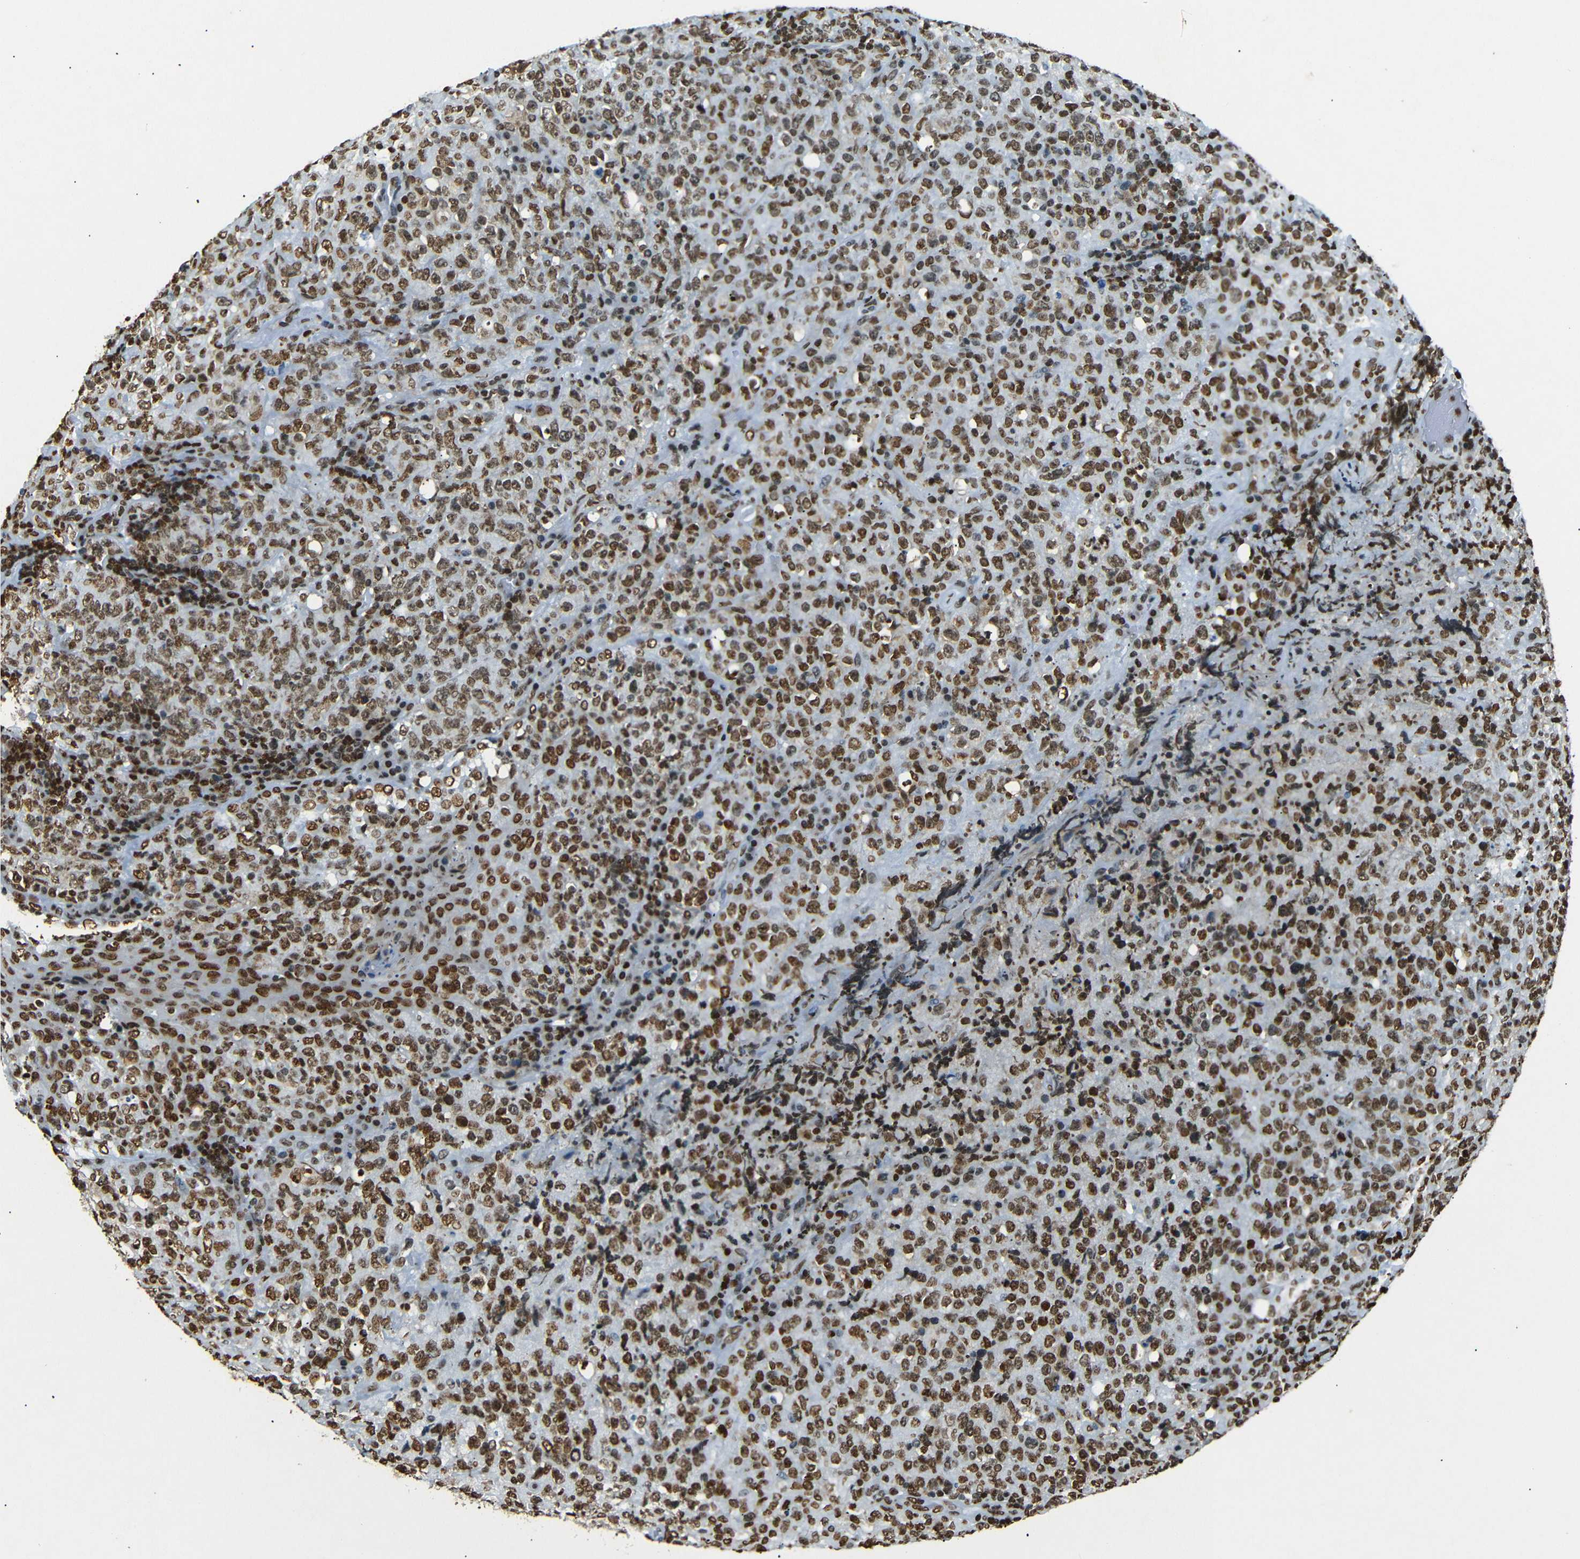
{"staining": {"intensity": "strong", "quantity": ">75%", "location": "nuclear"}, "tissue": "lymphoma", "cell_type": "Tumor cells", "image_type": "cancer", "snomed": [{"axis": "morphology", "description": "Malignant lymphoma, non-Hodgkin's type, High grade"}, {"axis": "topography", "description": "Tonsil"}], "caption": "Lymphoma stained with a protein marker shows strong staining in tumor cells.", "gene": "HMGN1", "patient": {"sex": "female", "age": 36}}